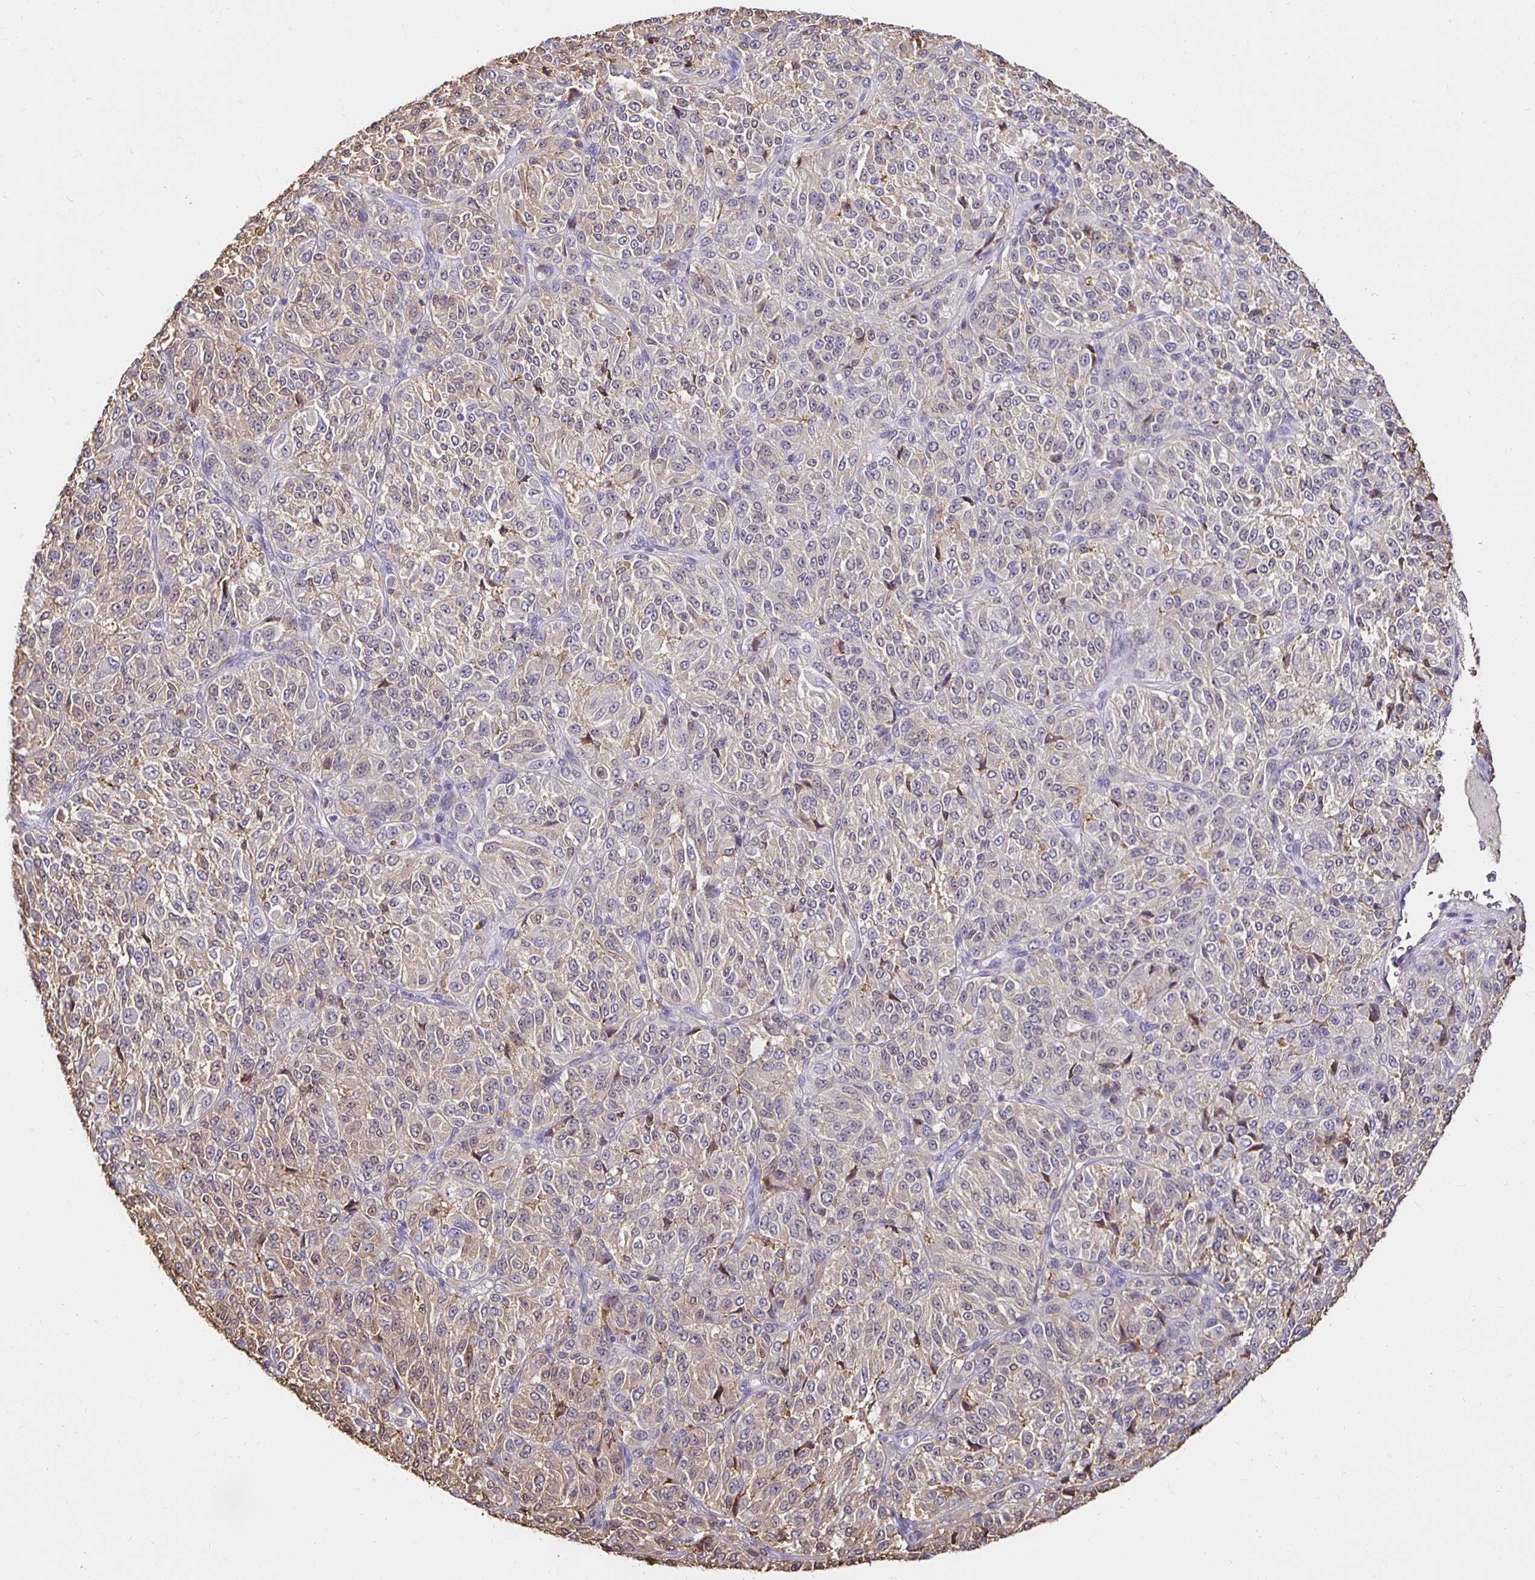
{"staining": {"intensity": "weak", "quantity": "<25%", "location": "cytoplasmic/membranous"}, "tissue": "melanoma", "cell_type": "Tumor cells", "image_type": "cancer", "snomed": [{"axis": "morphology", "description": "Malignant melanoma, Metastatic site"}, {"axis": "topography", "description": "Brain"}], "caption": "Photomicrograph shows no significant protein positivity in tumor cells of melanoma.", "gene": "TAS1R3", "patient": {"sex": "female", "age": 56}}